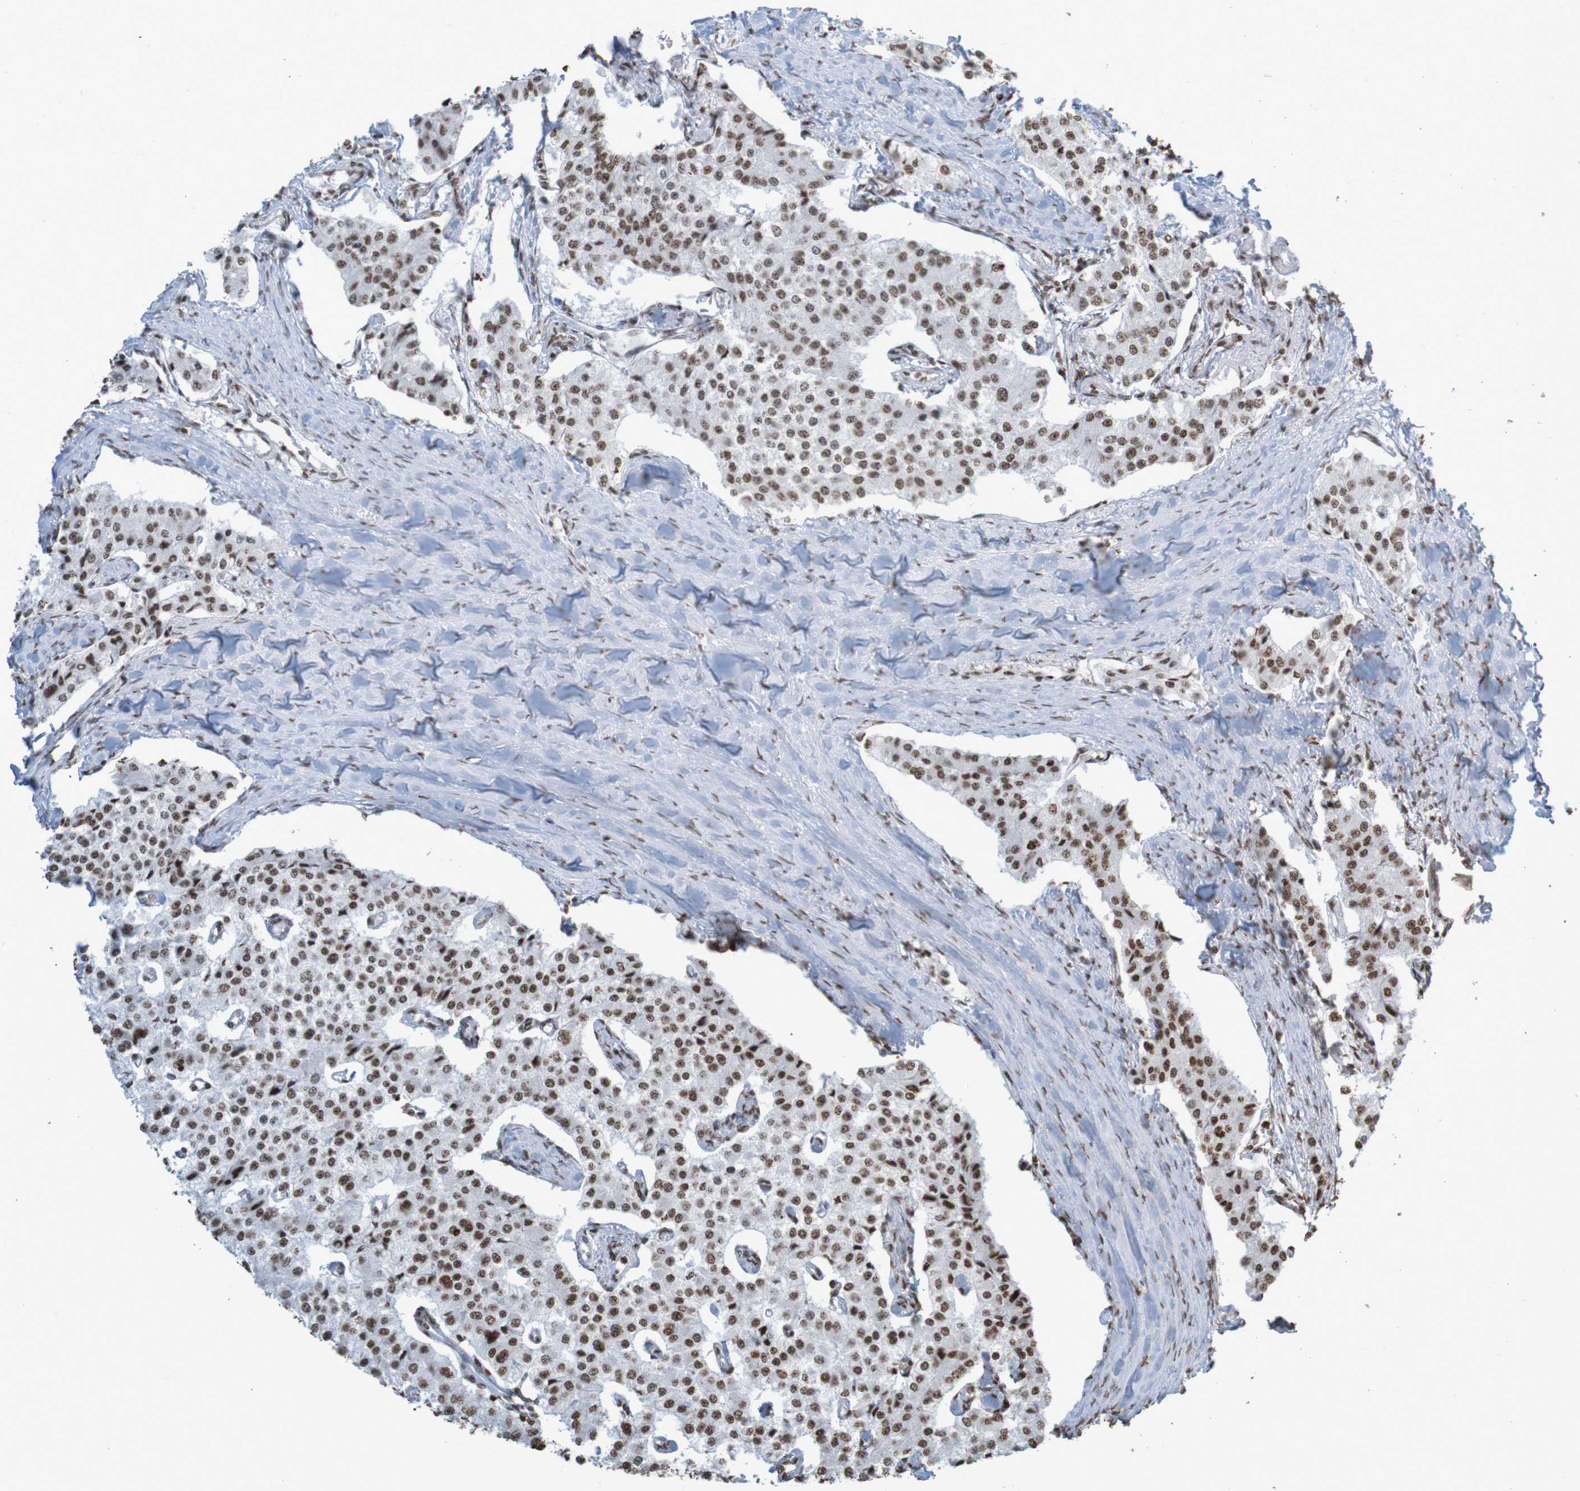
{"staining": {"intensity": "moderate", "quantity": ">75%", "location": "nuclear"}, "tissue": "carcinoid", "cell_type": "Tumor cells", "image_type": "cancer", "snomed": [{"axis": "morphology", "description": "Carcinoid, malignant, NOS"}, {"axis": "topography", "description": "Colon"}], "caption": "Protein staining of malignant carcinoid tissue displays moderate nuclear expression in approximately >75% of tumor cells.", "gene": "GFI1", "patient": {"sex": "female", "age": 52}}